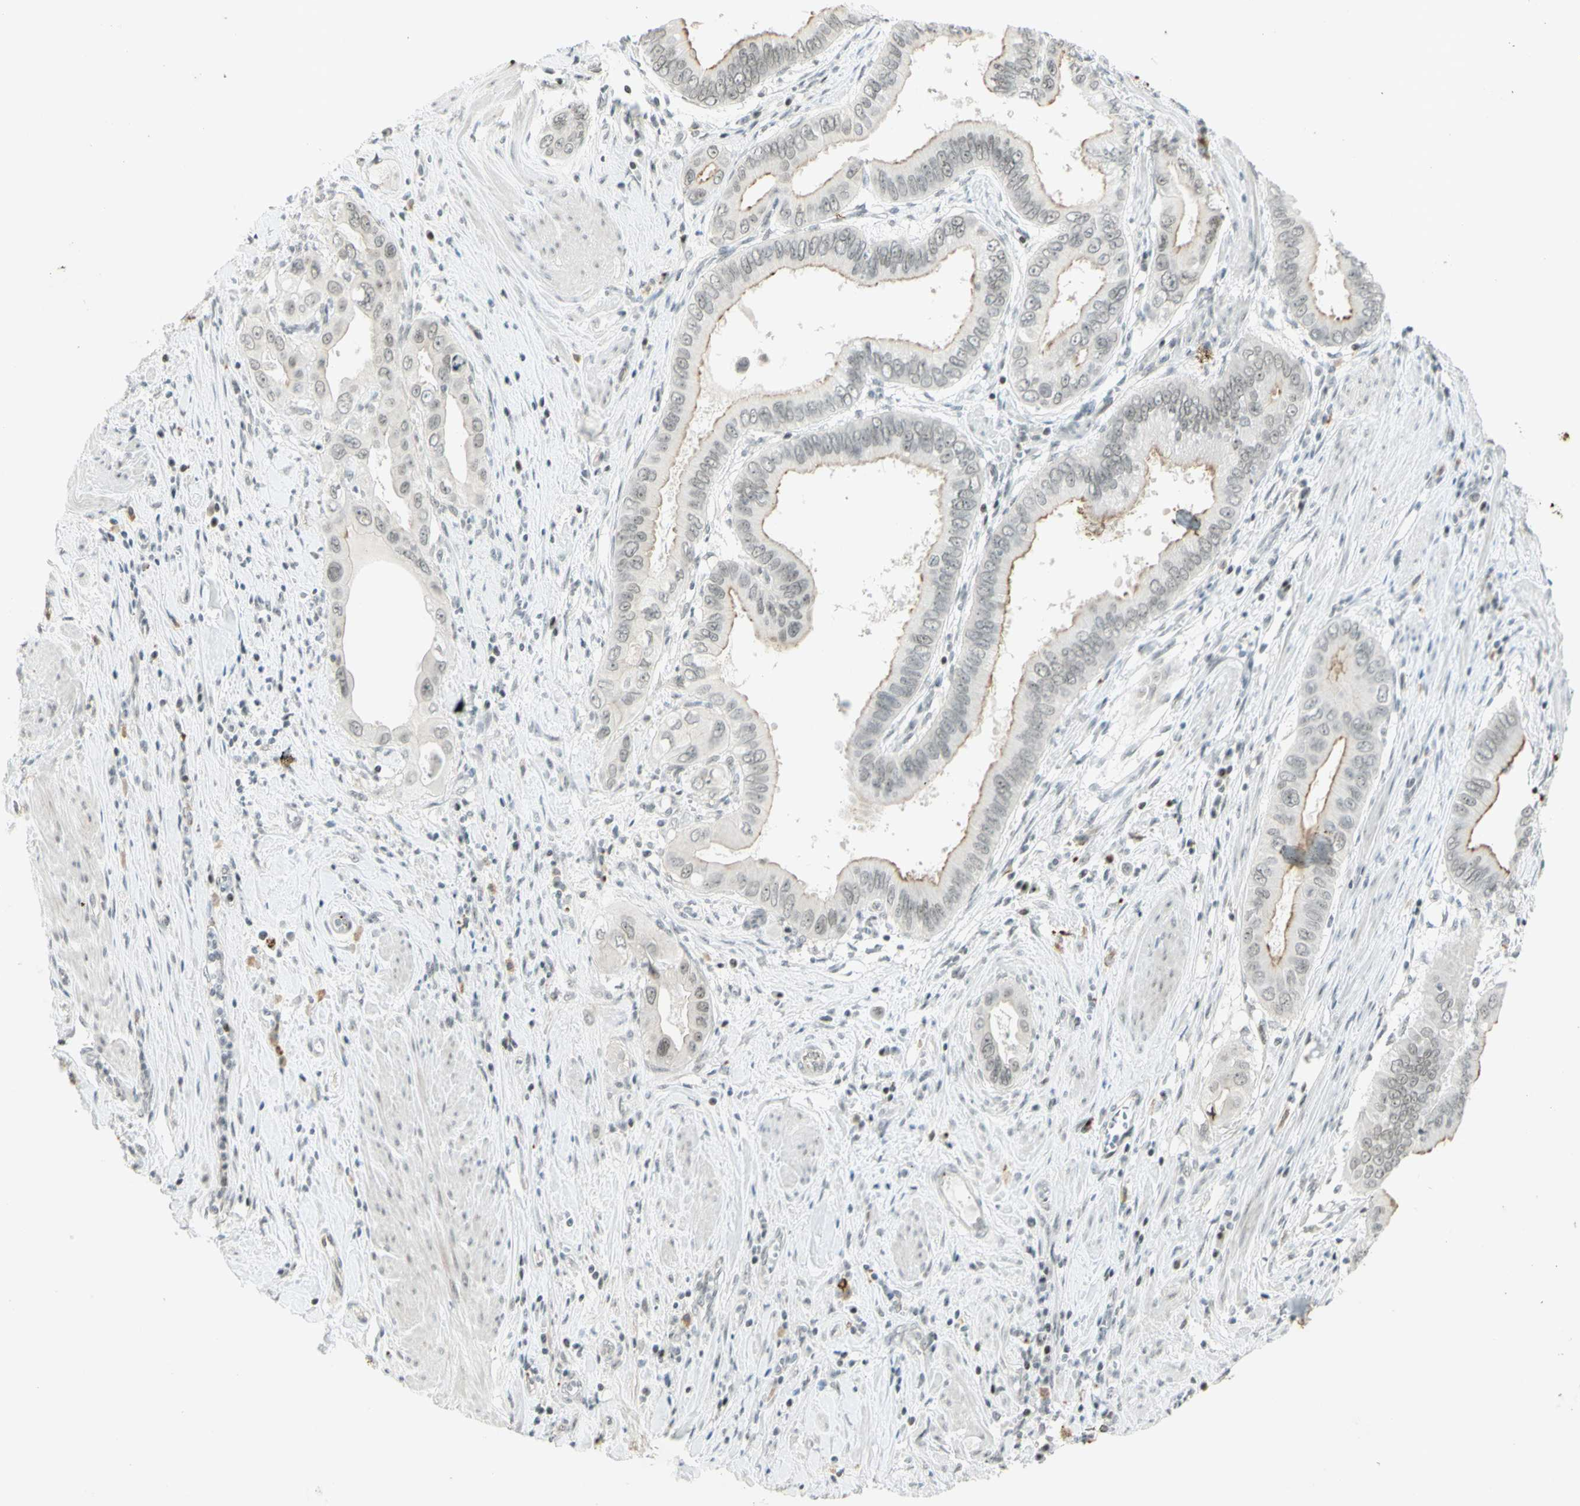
{"staining": {"intensity": "negative", "quantity": "none", "location": "none"}, "tissue": "pancreatic cancer", "cell_type": "Tumor cells", "image_type": "cancer", "snomed": [{"axis": "morphology", "description": "Normal tissue, NOS"}, {"axis": "topography", "description": "Lymph node"}], "caption": "DAB immunohistochemical staining of pancreatic cancer reveals no significant positivity in tumor cells.", "gene": "IRF1", "patient": {"sex": "male", "age": 50}}